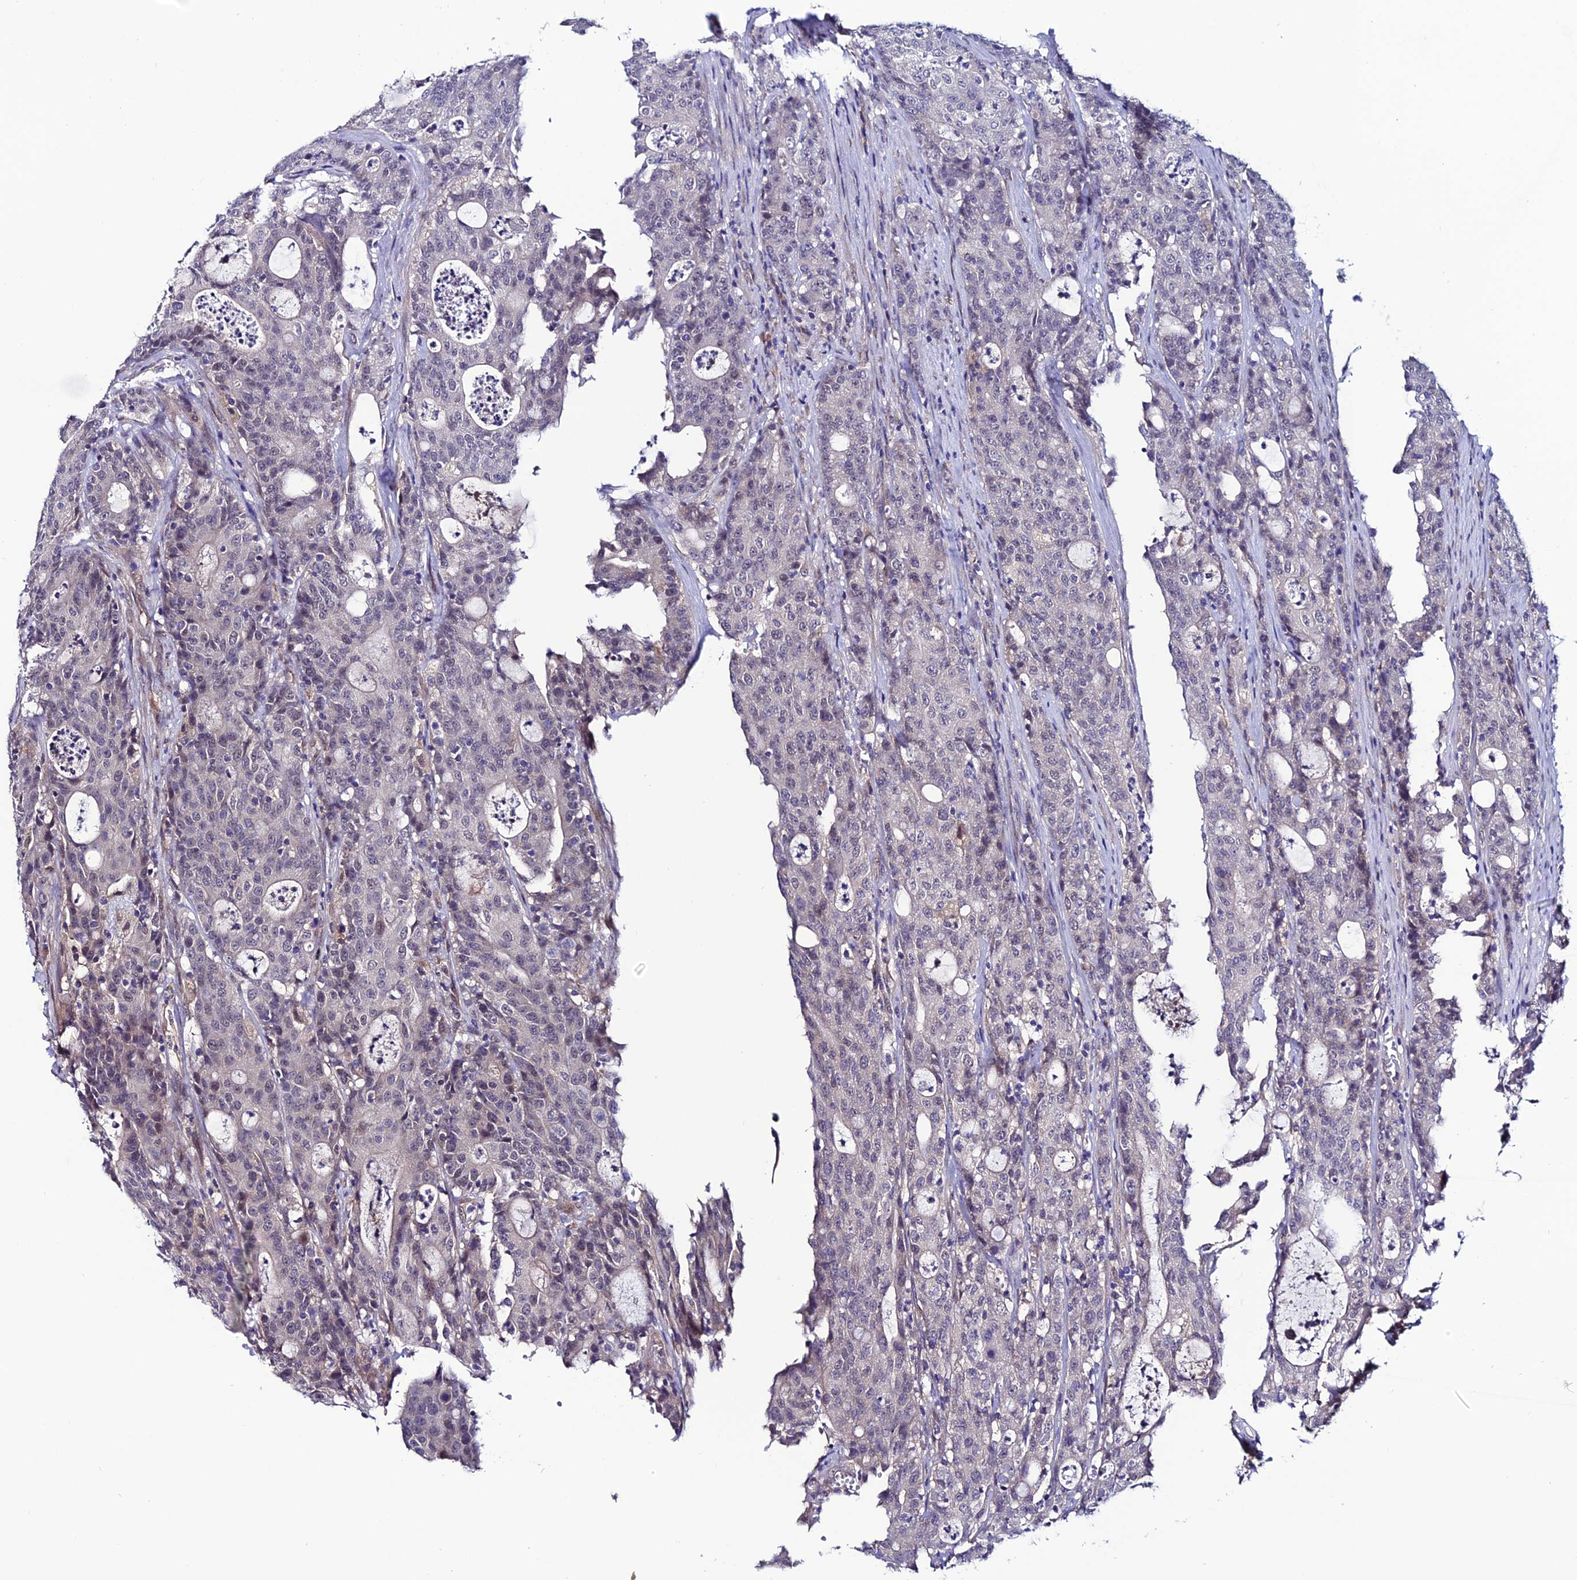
{"staining": {"intensity": "negative", "quantity": "none", "location": "none"}, "tissue": "colorectal cancer", "cell_type": "Tumor cells", "image_type": "cancer", "snomed": [{"axis": "morphology", "description": "Adenocarcinoma, NOS"}, {"axis": "topography", "description": "Colon"}], "caption": "Immunohistochemistry photomicrograph of colorectal cancer stained for a protein (brown), which displays no staining in tumor cells. (DAB IHC with hematoxylin counter stain).", "gene": "FZD8", "patient": {"sex": "male", "age": 83}}